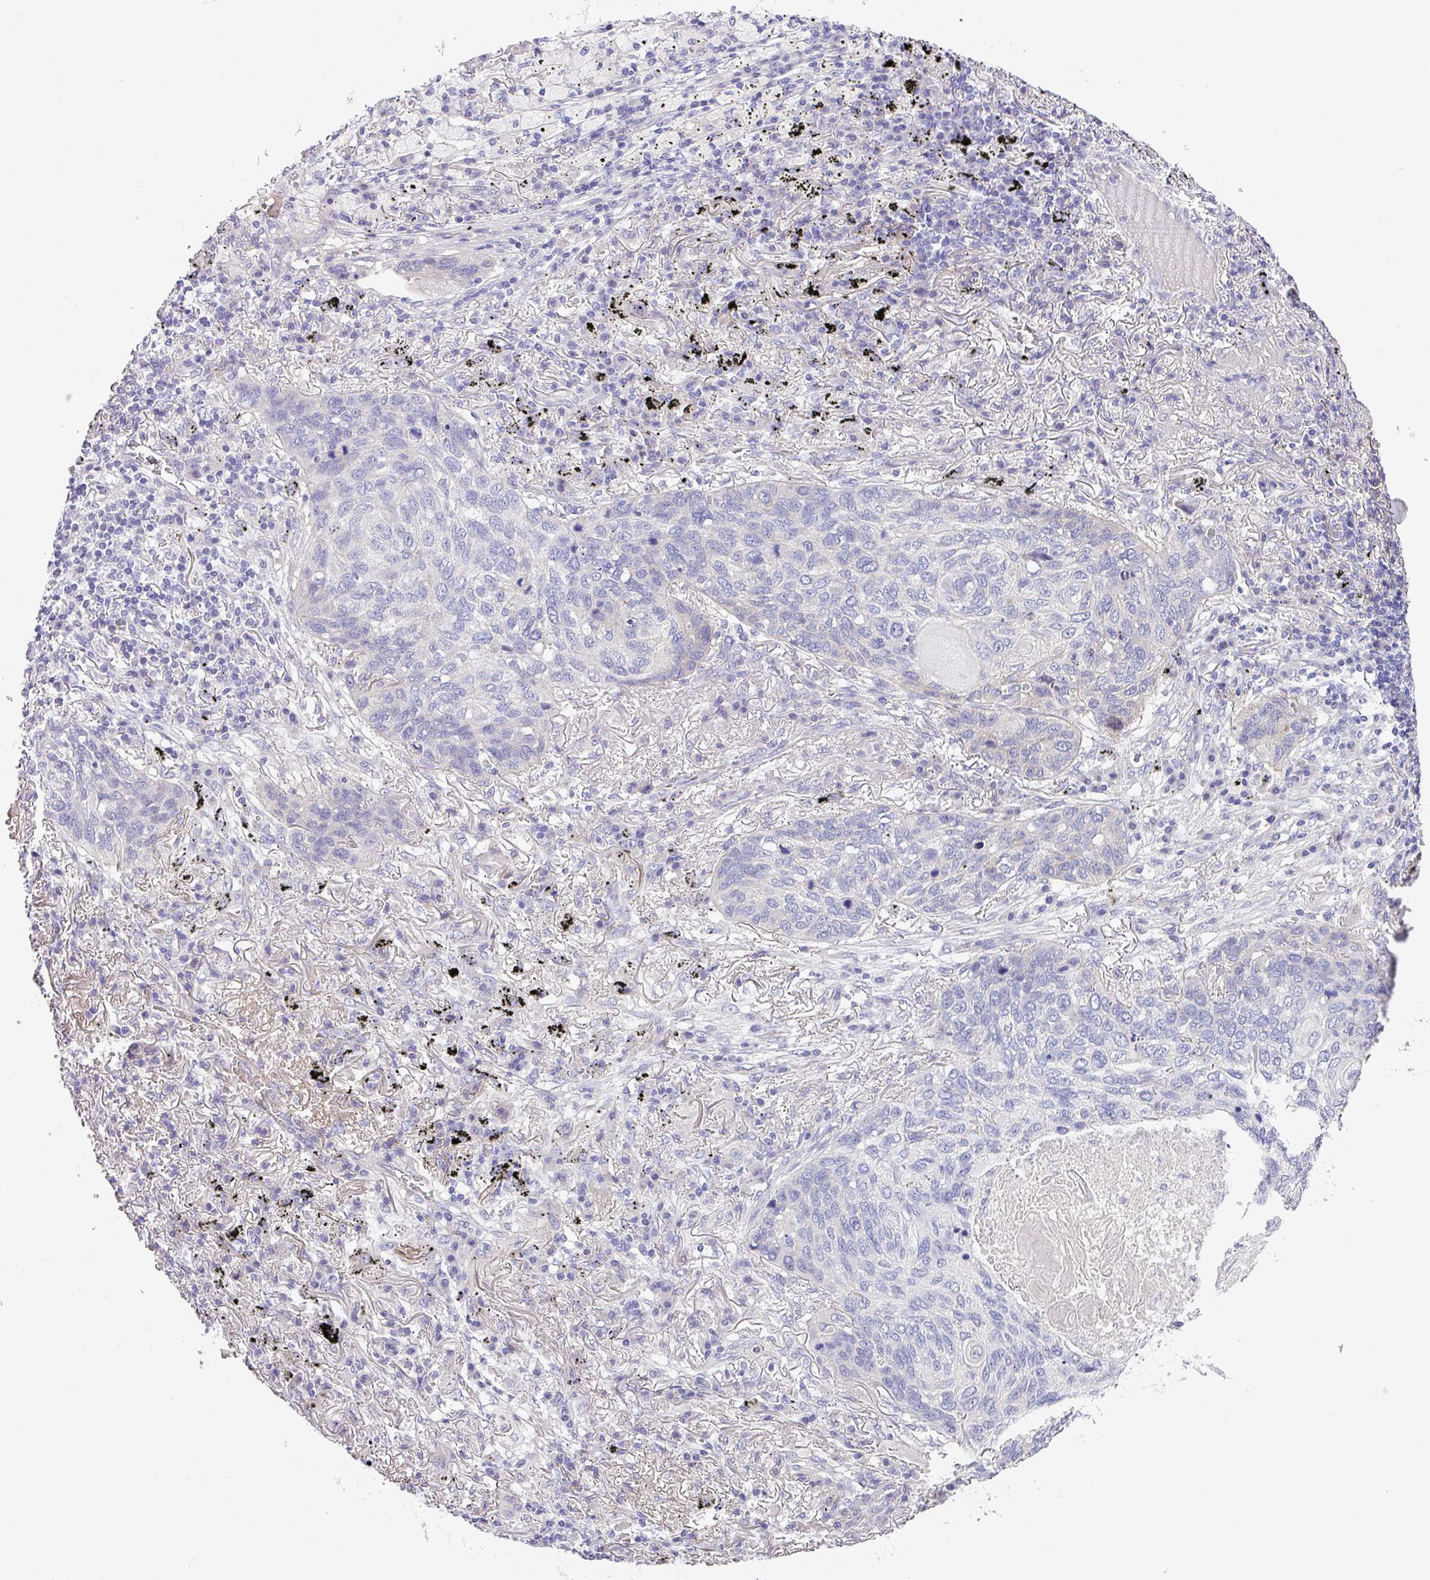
{"staining": {"intensity": "negative", "quantity": "none", "location": "none"}, "tissue": "lung cancer", "cell_type": "Tumor cells", "image_type": "cancer", "snomed": [{"axis": "morphology", "description": "Squamous cell carcinoma, NOS"}, {"axis": "topography", "description": "Lung"}], "caption": "High magnification brightfield microscopy of squamous cell carcinoma (lung) stained with DAB (3,3'-diaminobenzidine) (brown) and counterstained with hematoxylin (blue): tumor cells show no significant expression.", "gene": "DNAL1", "patient": {"sex": "female", "age": 63}}